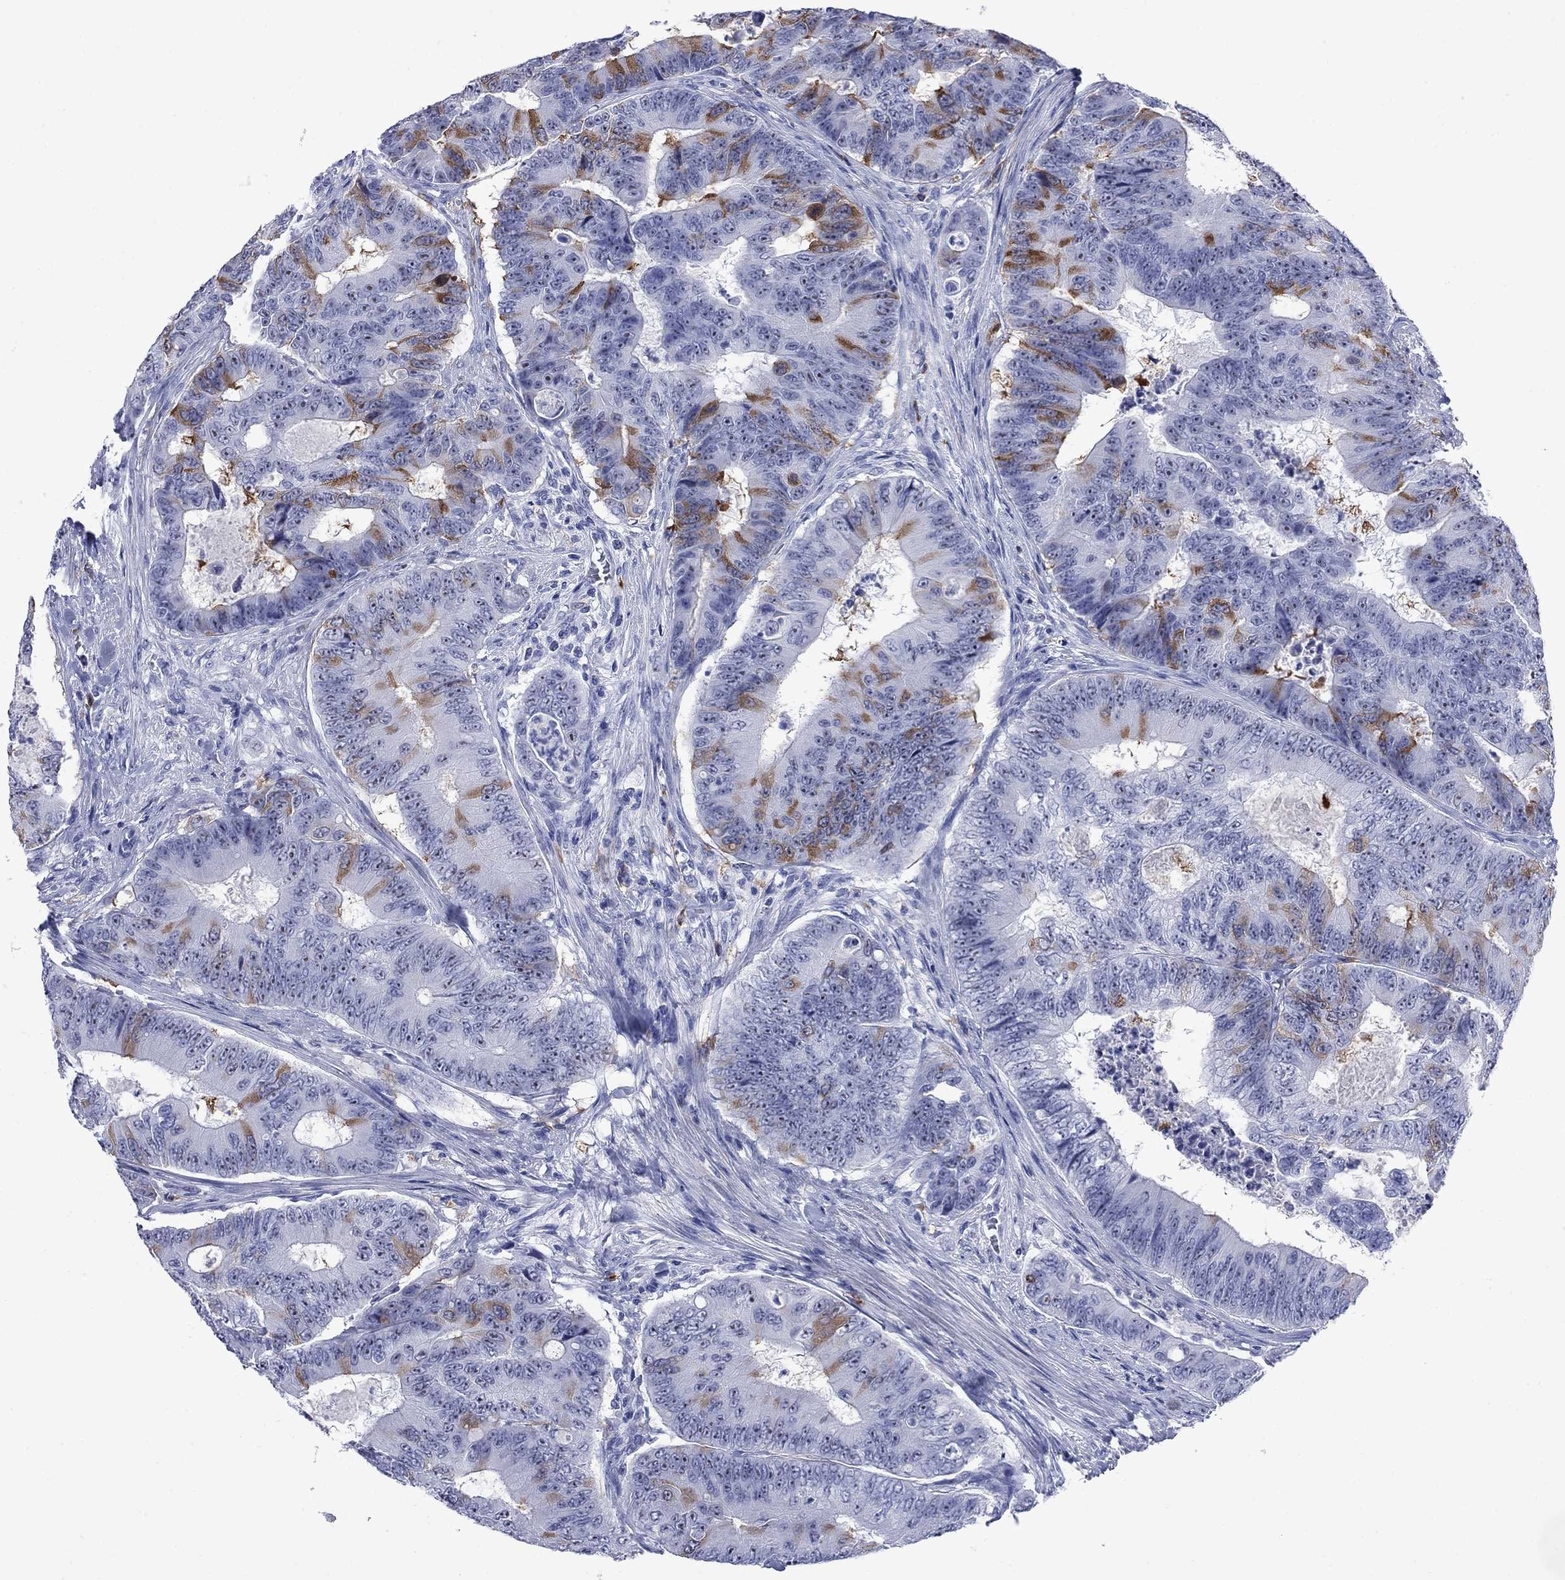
{"staining": {"intensity": "strong", "quantity": "<25%", "location": "cytoplasmic/membranous"}, "tissue": "colorectal cancer", "cell_type": "Tumor cells", "image_type": "cancer", "snomed": [{"axis": "morphology", "description": "Adenocarcinoma, NOS"}, {"axis": "topography", "description": "Colon"}], "caption": "This photomicrograph shows adenocarcinoma (colorectal) stained with IHC to label a protein in brown. The cytoplasmic/membranous of tumor cells show strong positivity for the protein. Nuclei are counter-stained blue.", "gene": "TACC3", "patient": {"sex": "female", "age": 48}}